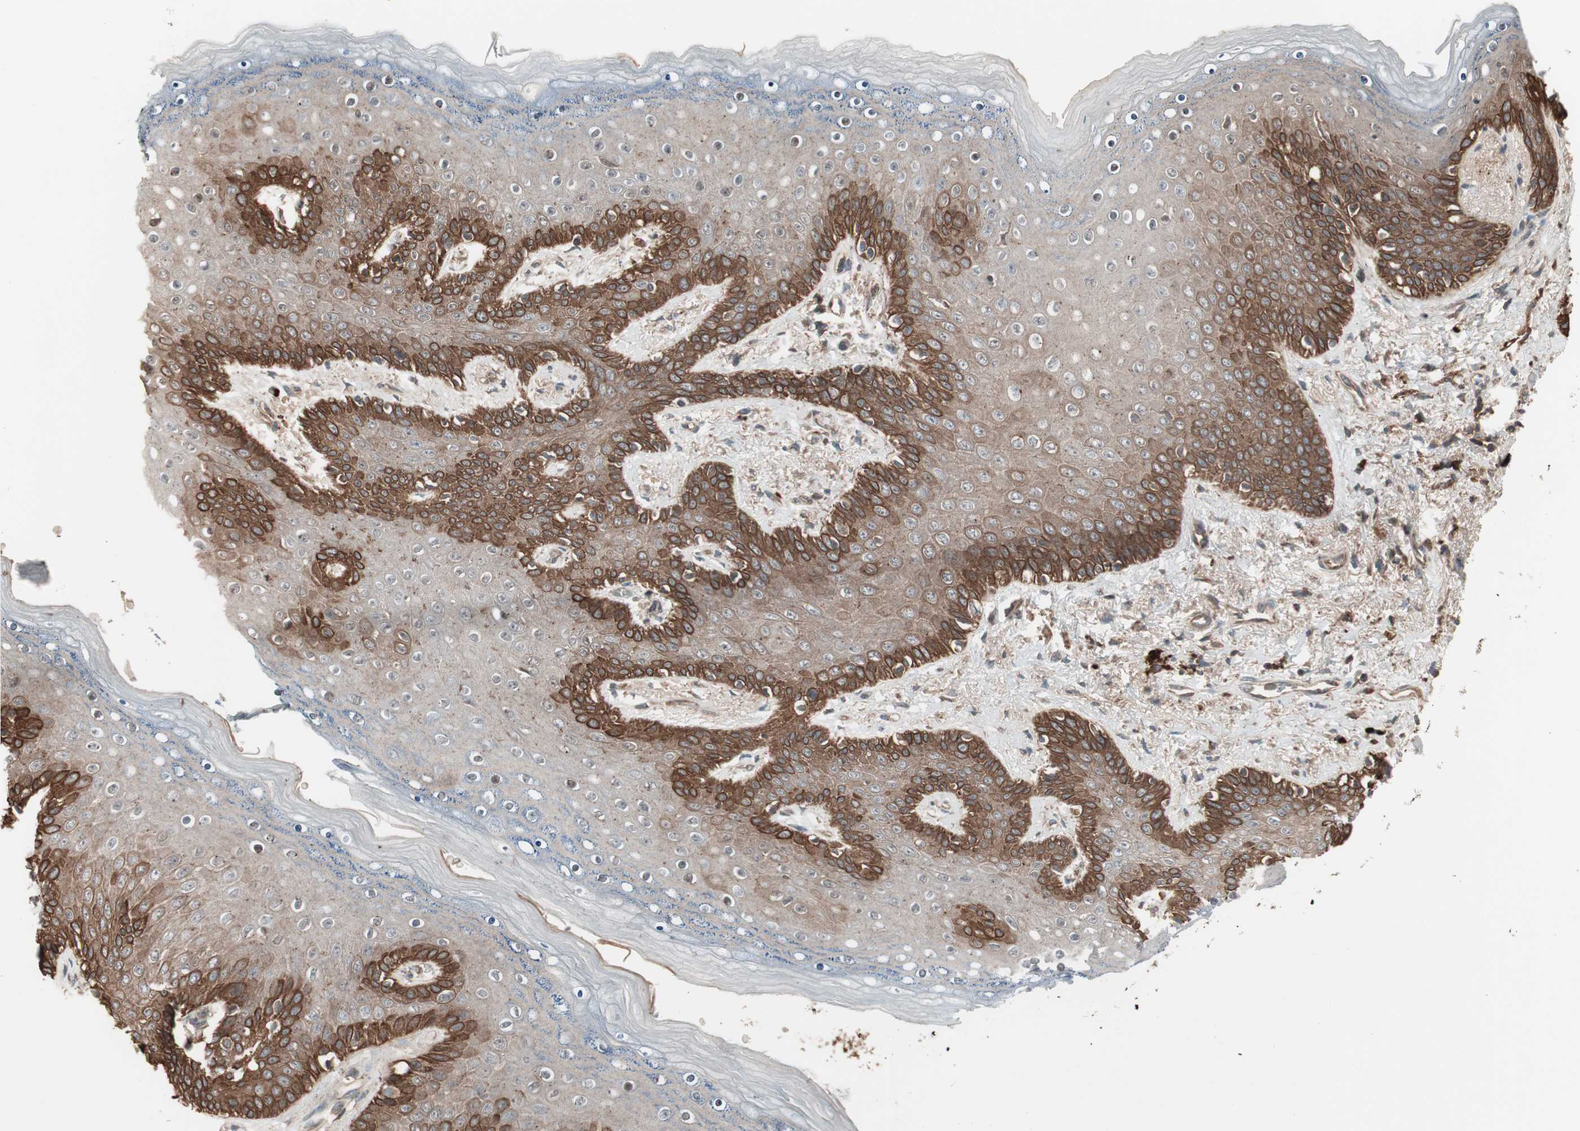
{"staining": {"intensity": "moderate", "quantity": "25%-75%", "location": "cytoplasmic/membranous"}, "tissue": "skin", "cell_type": "Epidermal cells", "image_type": "normal", "snomed": [{"axis": "morphology", "description": "Normal tissue, NOS"}, {"axis": "topography", "description": "Anal"}], "caption": "Epidermal cells demonstrate medium levels of moderate cytoplasmic/membranous staining in about 25%-75% of cells in unremarkable skin. The staining was performed using DAB (3,3'-diaminobenzidine) to visualize the protein expression in brown, while the nuclei were stained in blue with hematoxylin (Magnification: 20x).", "gene": "TFPI", "patient": {"sex": "female", "age": 46}}